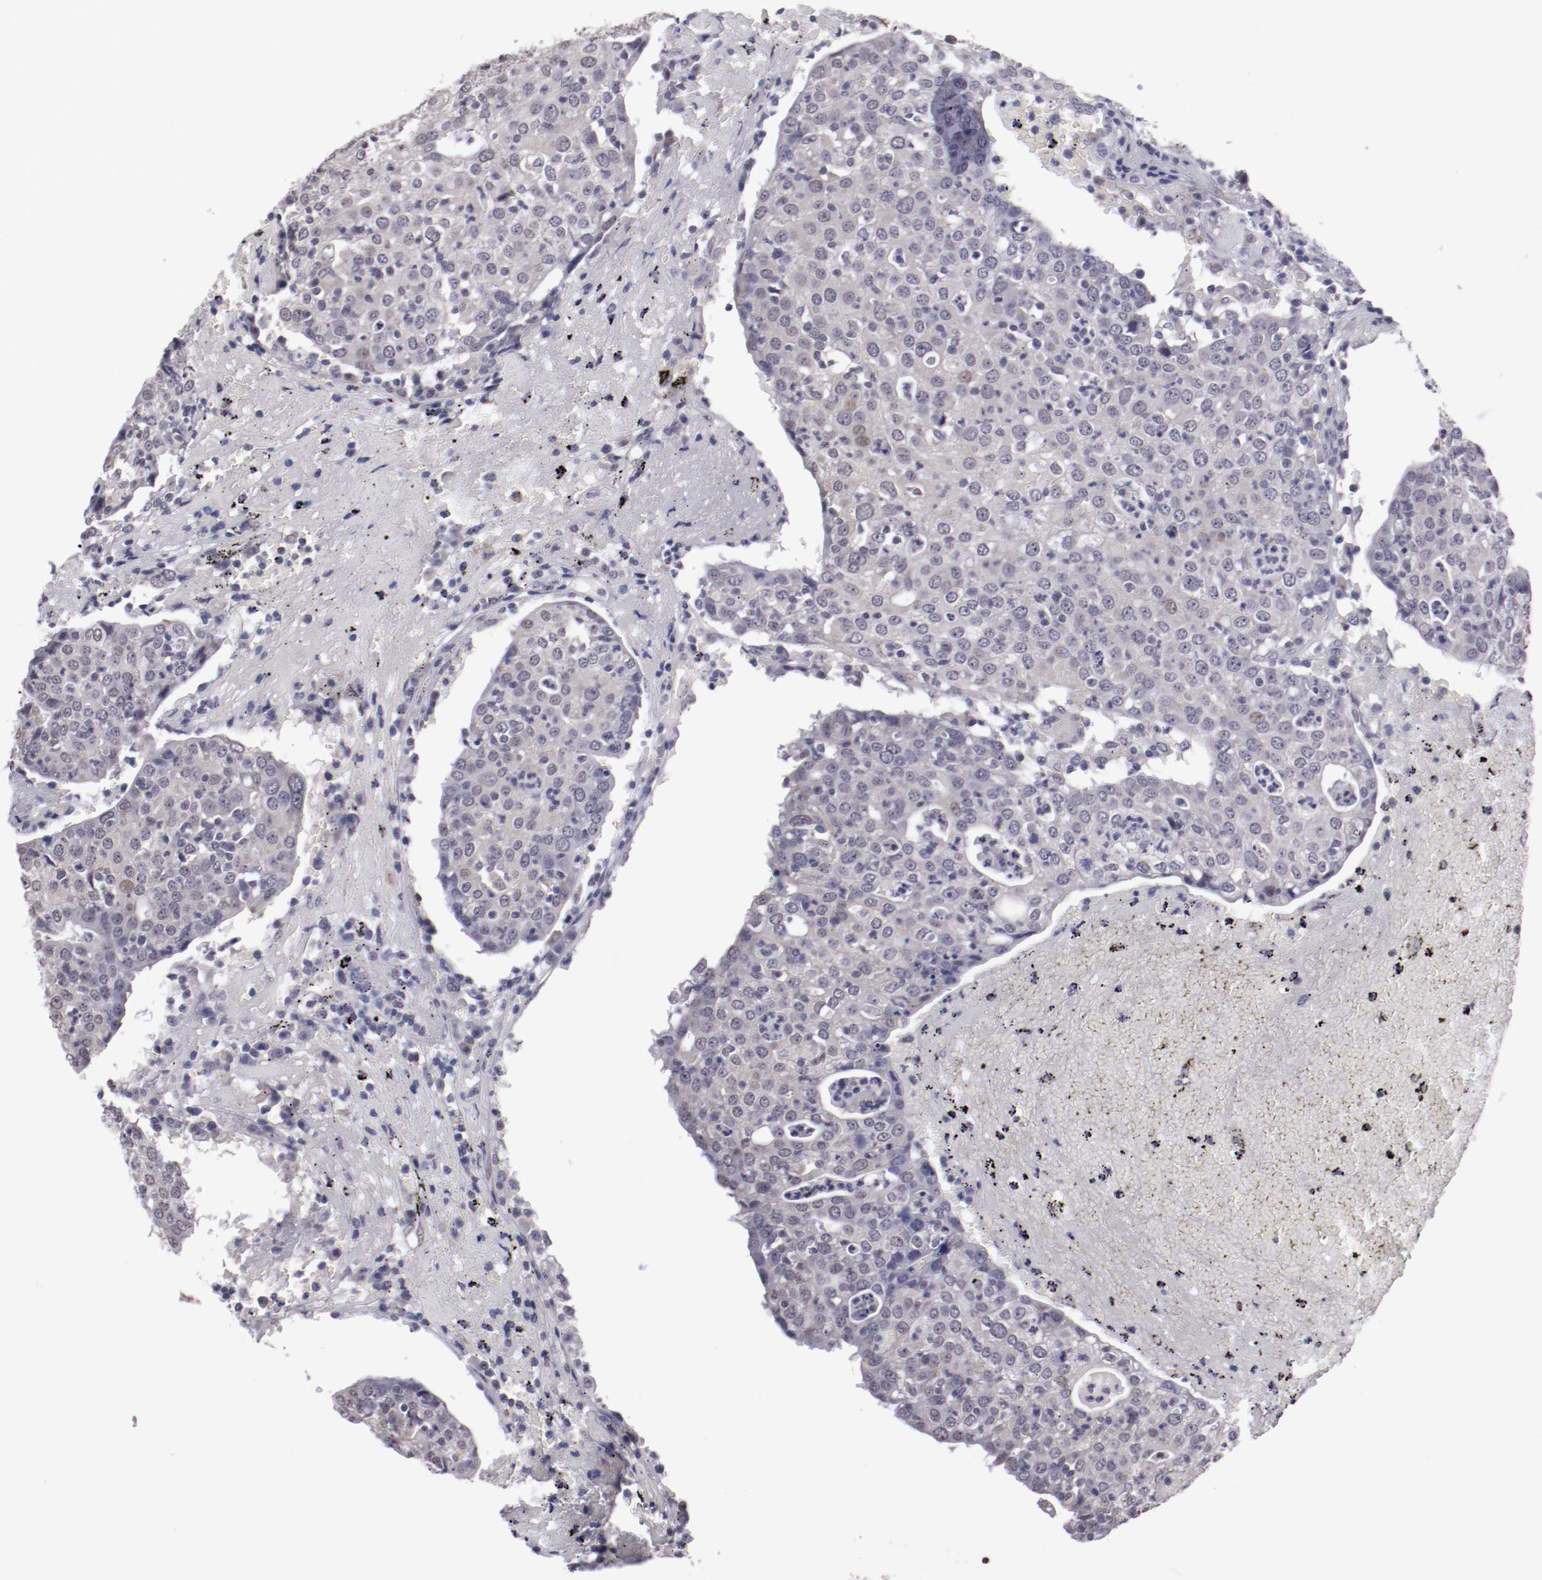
{"staining": {"intensity": "weak", "quantity": "25%-75%", "location": "nuclear"}, "tissue": "head and neck cancer", "cell_type": "Tumor cells", "image_type": "cancer", "snomed": [{"axis": "morphology", "description": "Adenocarcinoma, NOS"}, {"axis": "topography", "description": "Salivary gland"}, {"axis": "topography", "description": "Head-Neck"}], "caption": "Immunohistochemistry photomicrograph of head and neck cancer stained for a protein (brown), which demonstrates low levels of weak nuclear positivity in about 25%-75% of tumor cells.", "gene": "NRXN3", "patient": {"sex": "female", "age": 65}}